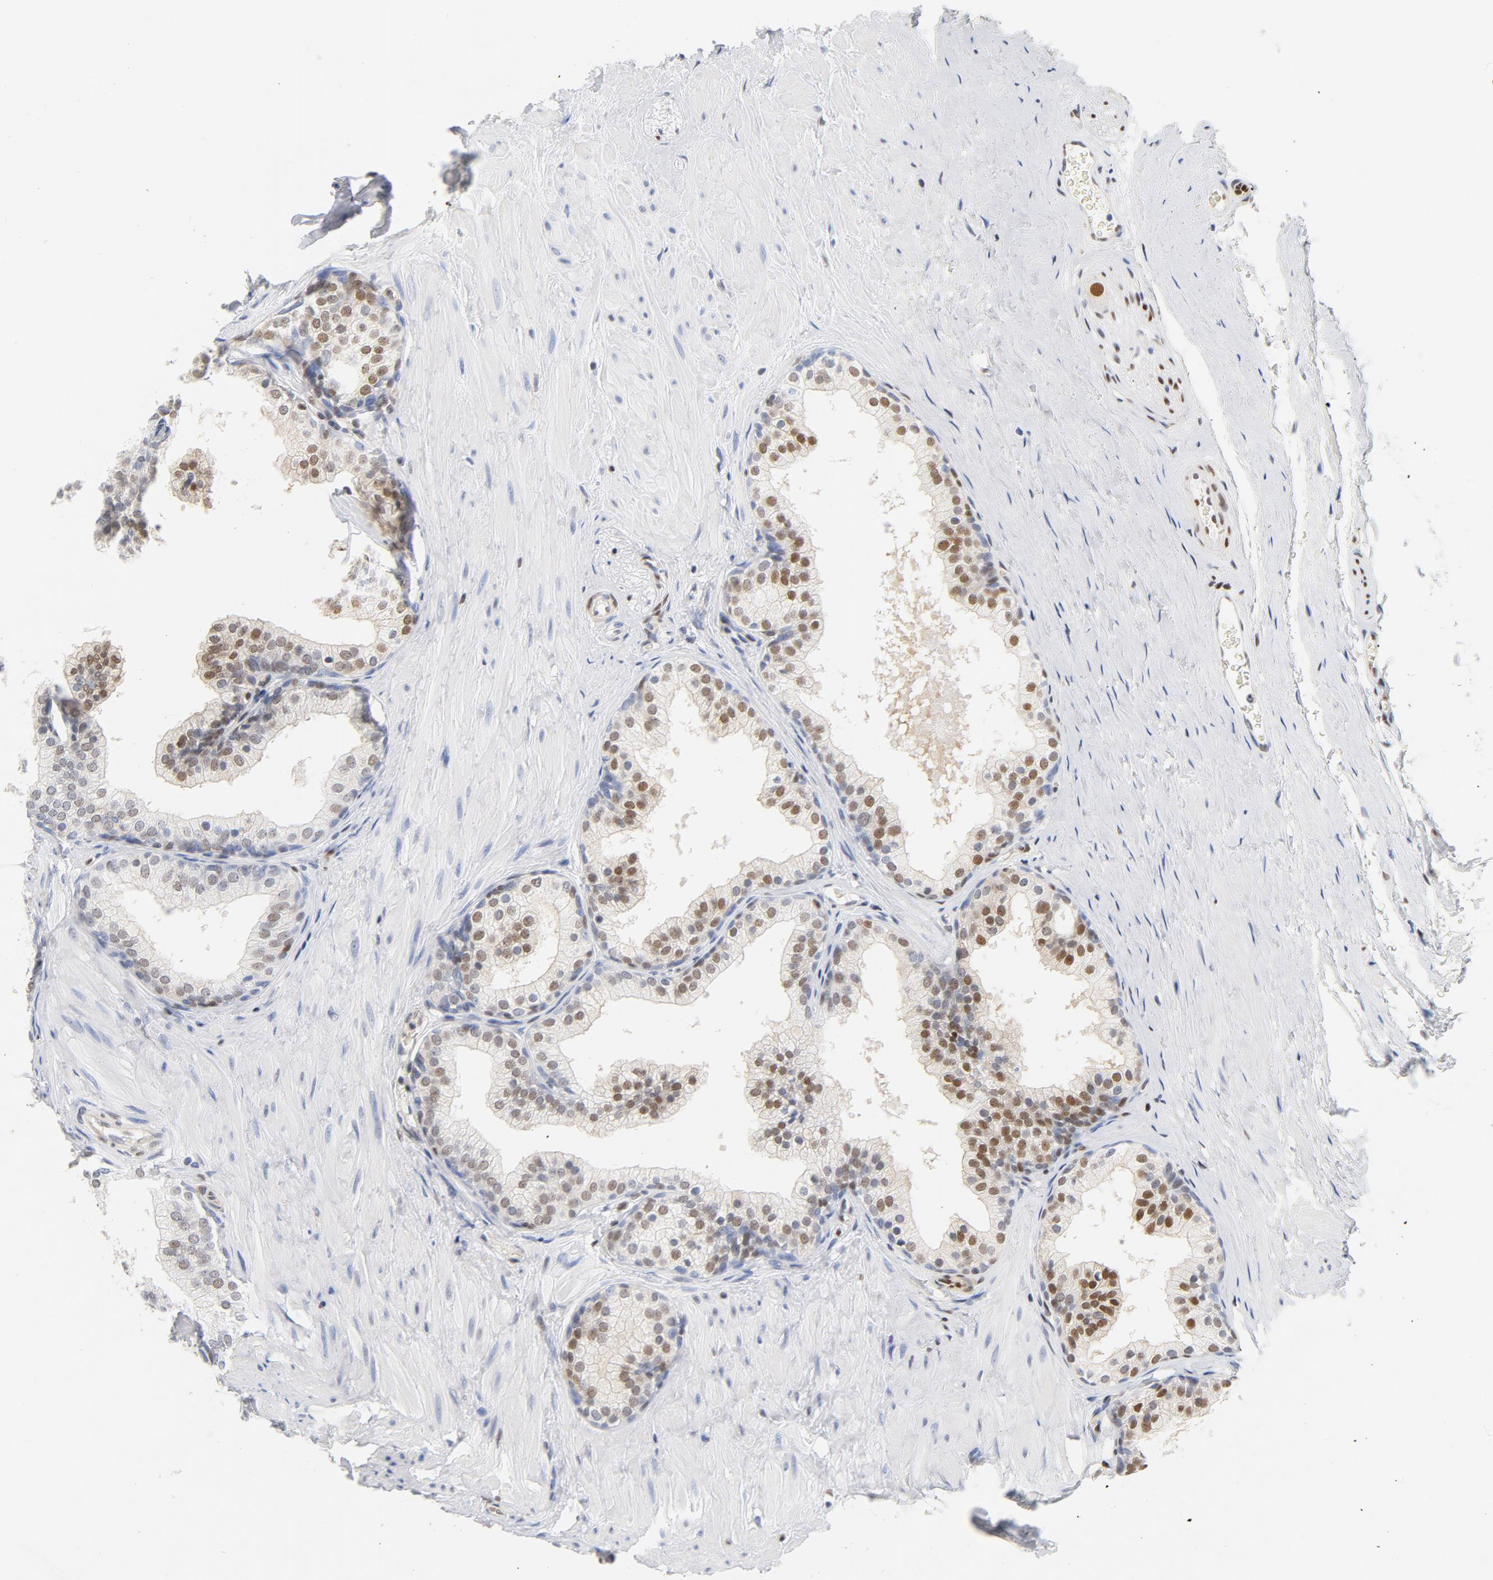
{"staining": {"intensity": "moderate", "quantity": "25%-75%", "location": "nuclear"}, "tissue": "prostate", "cell_type": "Glandular cells", "image_type": "normal", "snomed": [{"axis": "morphology", "description": "Normal tissue, NOS"}, {"axis": "topography", "description": "Prostate"}], "caption": "IHC micrograph of benign prostate stained for a protein (brown), which exhibits medium levels of moderate nuclear staining in about 25%-75% of glandular cells.", "gene": "CDKN1B", "patient": {"sex": "male", "age": 60}}